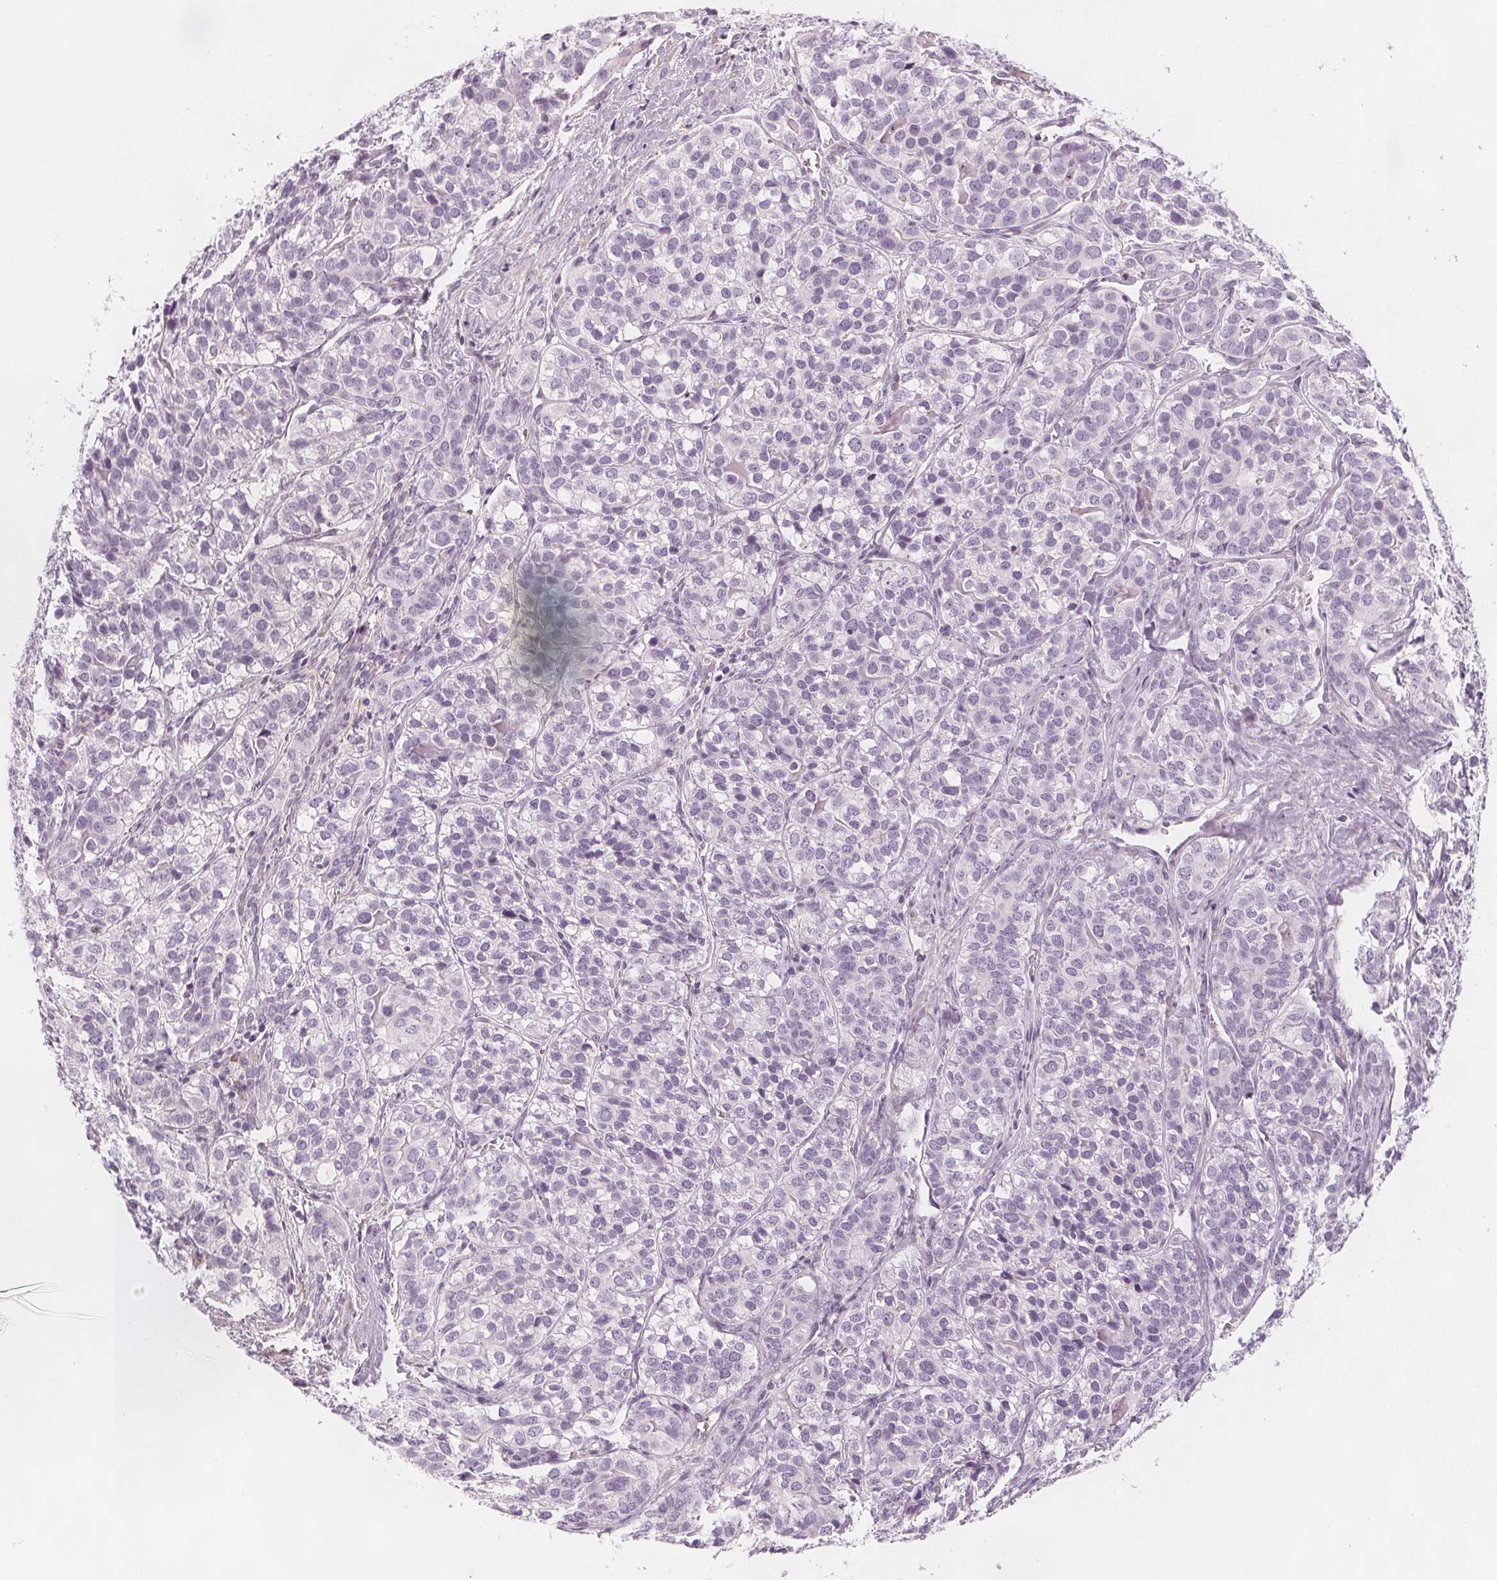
{"staining": {"intensity": "negative", "quantity": "none", "location": "none"}, "tissue": "liver cancer", "cell_type": "Tumor cells", "image_type": "cancer", "snomed": [{"axis": "morphology", "description": "Cholangiocarcinoma"}, {"axis": "topography", "description": "Liver"}], "caption": "This is an immunohistochemistry (IHC) micrograph of cholangiocarcinoma (liver). There is no positivity in tumor cells.", "gene": "MAP1A", "patient": {"sex": "male", "age": 56}}